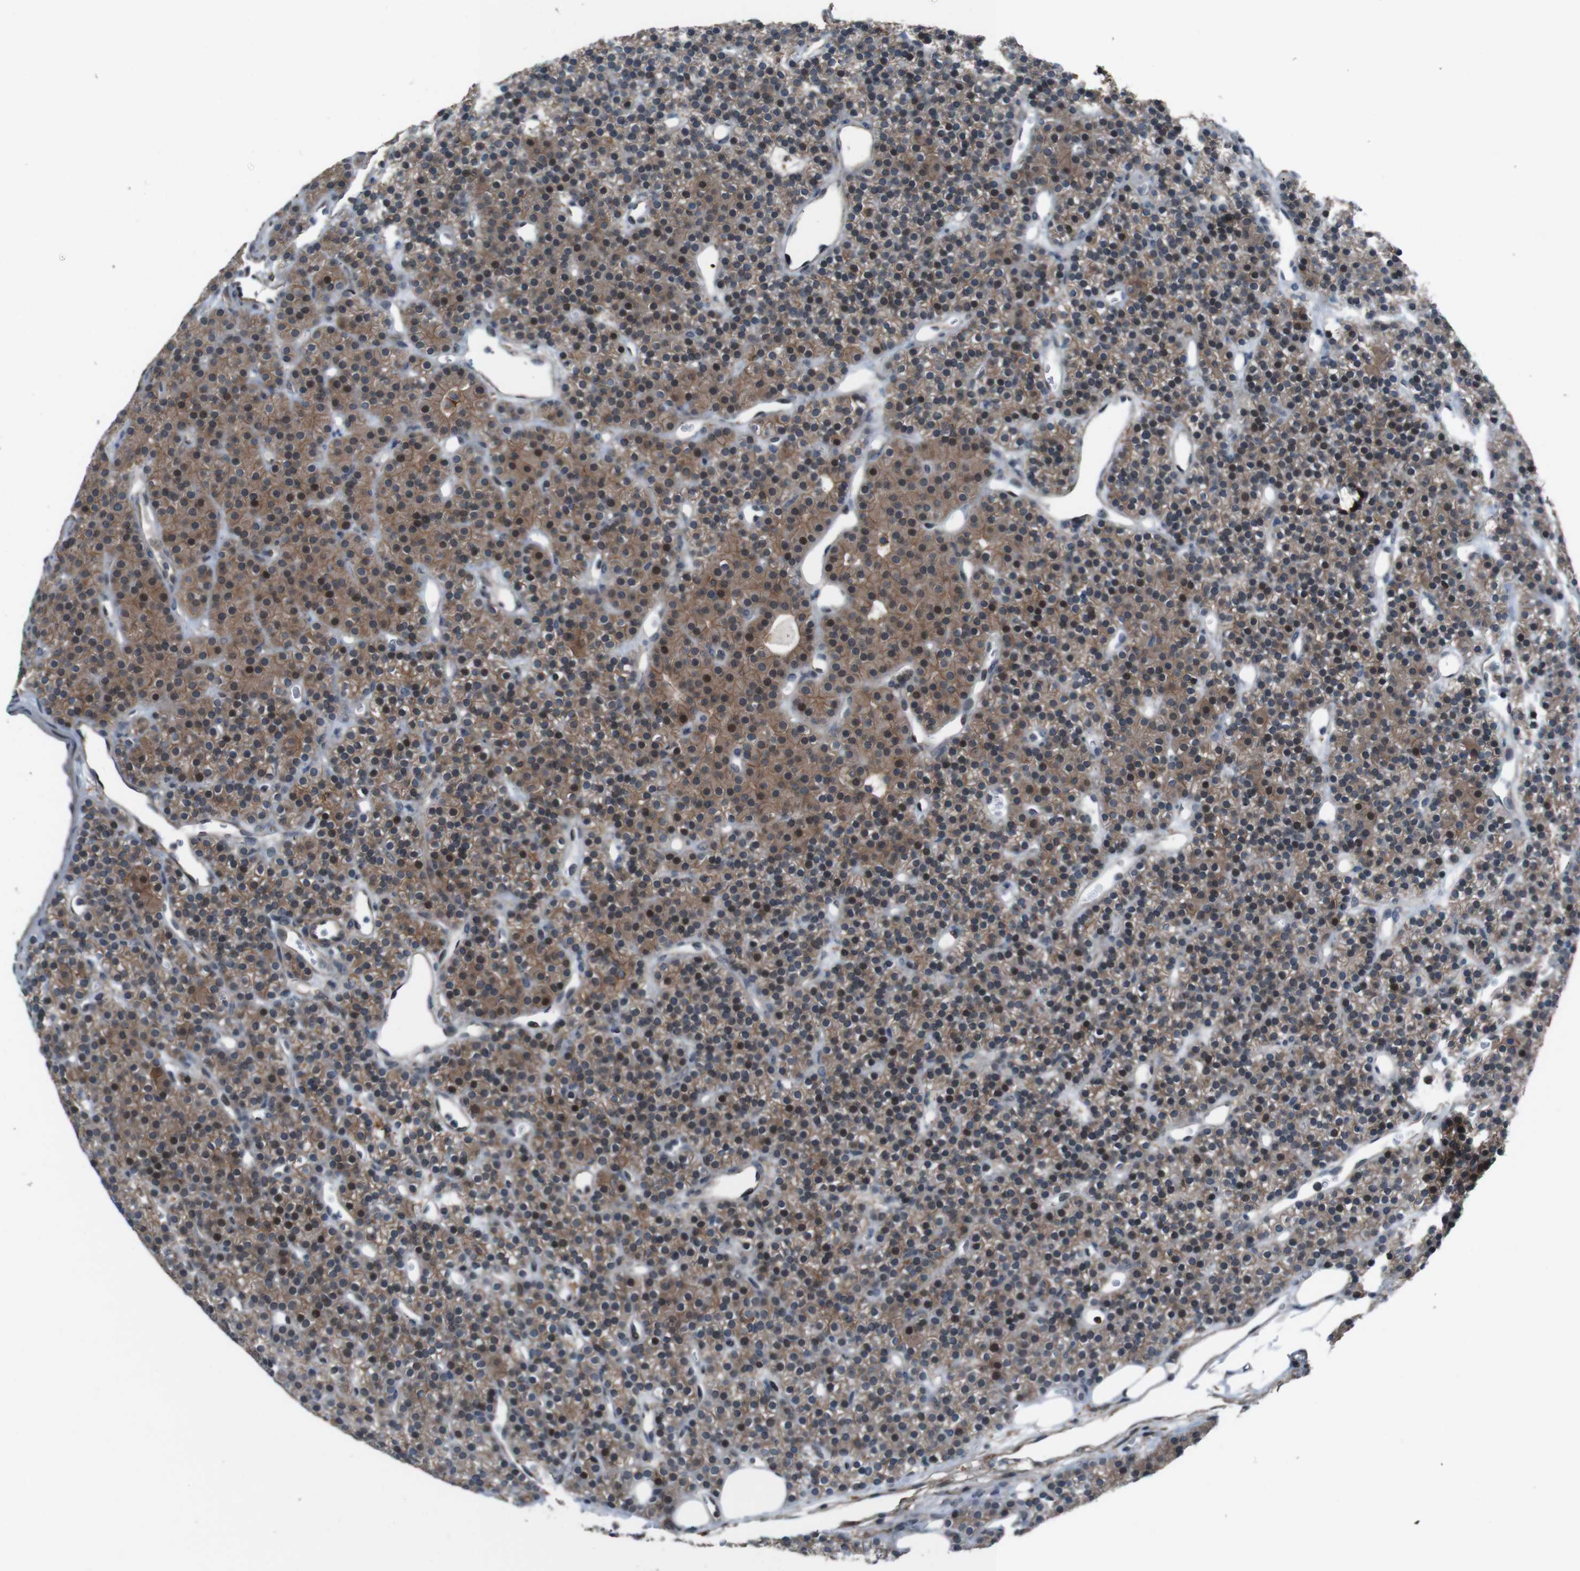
{"staining": {"intensity": "moderate", "quantity": ">75%", "location": "cytoplasmic/membranous"}, "tissue": "parathyroid gland", "cell_type": "Glandular cells", "image_type": "normal", "snomed": [{"axis": "morphology", "description": "Normal tissue, NOS"}, {"axis": "morphology", "description": "Hyperplasia, NOS"}, {"axis": "topography", "description": "Parathyroid gland"}], "caption": "Parathyroid gland stained with DAB (3,3'-diaminobenzidine) IHC shows medium levels of moderate cytoplasmic/membranous expression in about >75% of glandular cells.", "gene": "ATP2B1", "patient": {"sex": "male", "age": 44}}